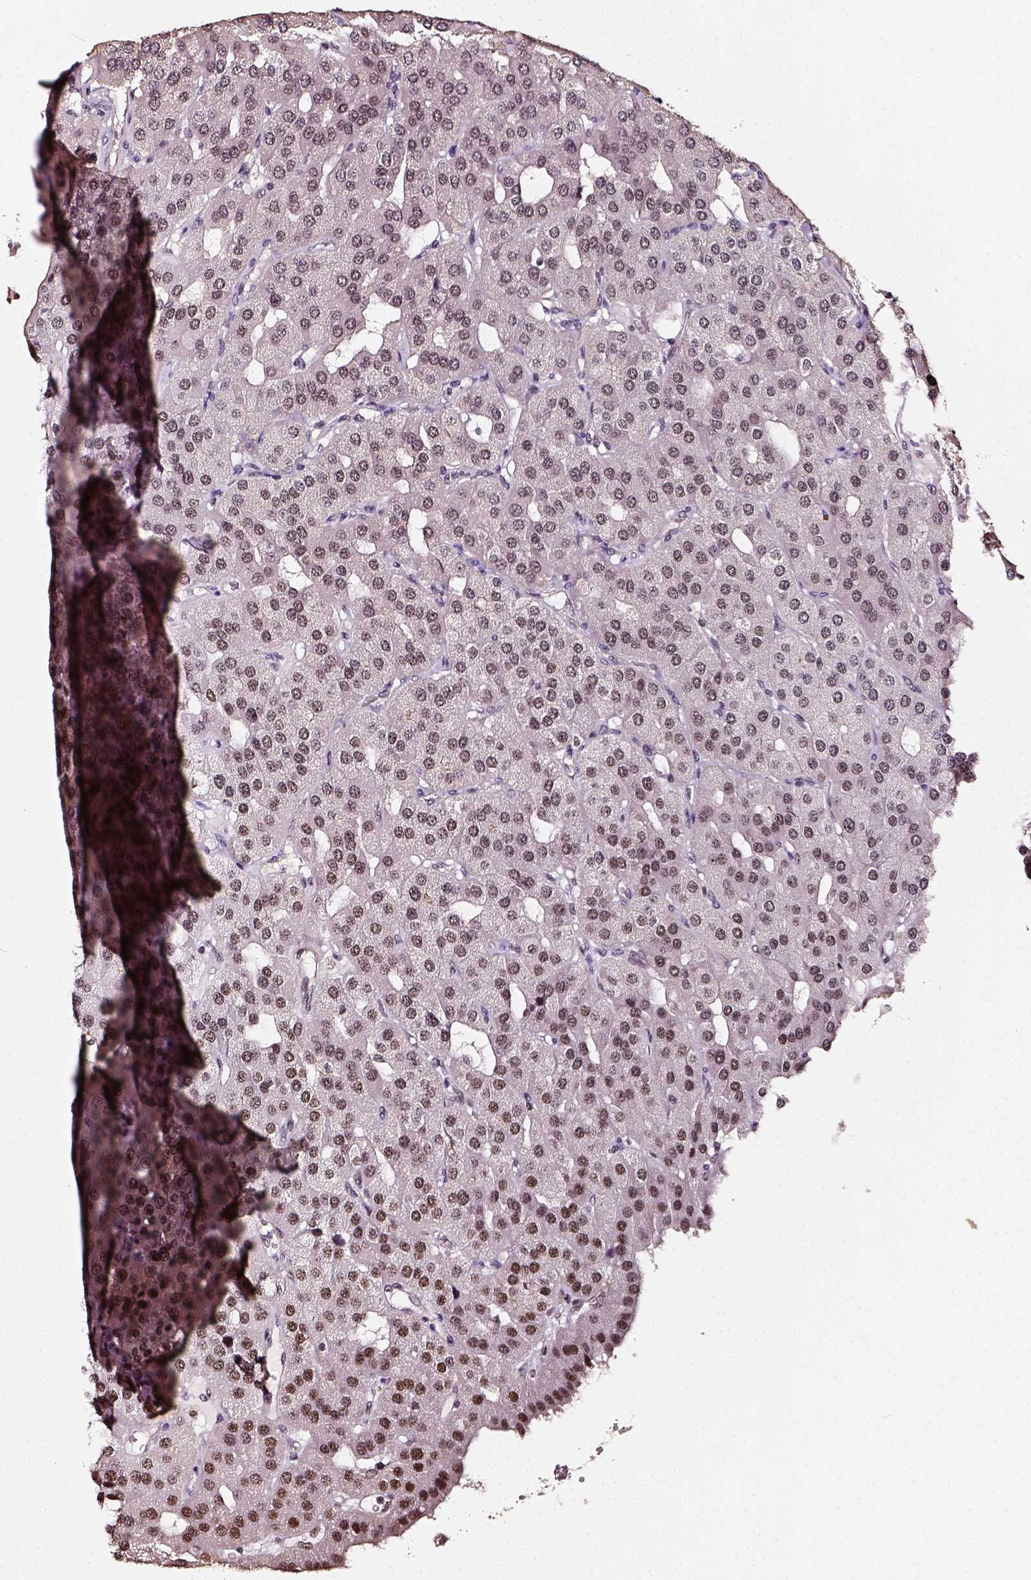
{"staining": {"intensity": "weak", "quantity": ">75%", "location": "nuclear"}, "tissue": "parathyroid gland", "cell_type": "Glandular cells", "image_type": "normal", "snomed": [{"axis": "morphology", "description": "Normal tissue, NOS"}, {"axis": "morphology", "description": "Adenoma, NOS"}, {"axis": "topography", "description": "Parathyroid gland"}], "caption": "Immunohistochemistry photomicrograph of normal human parathyroid gland stained for a protein (brown), which reveals low levels of weak nuclear expression in about >75% of glandular cells.", "gene": "NACC1", "patient": {"sex": "female", "age": 86}}